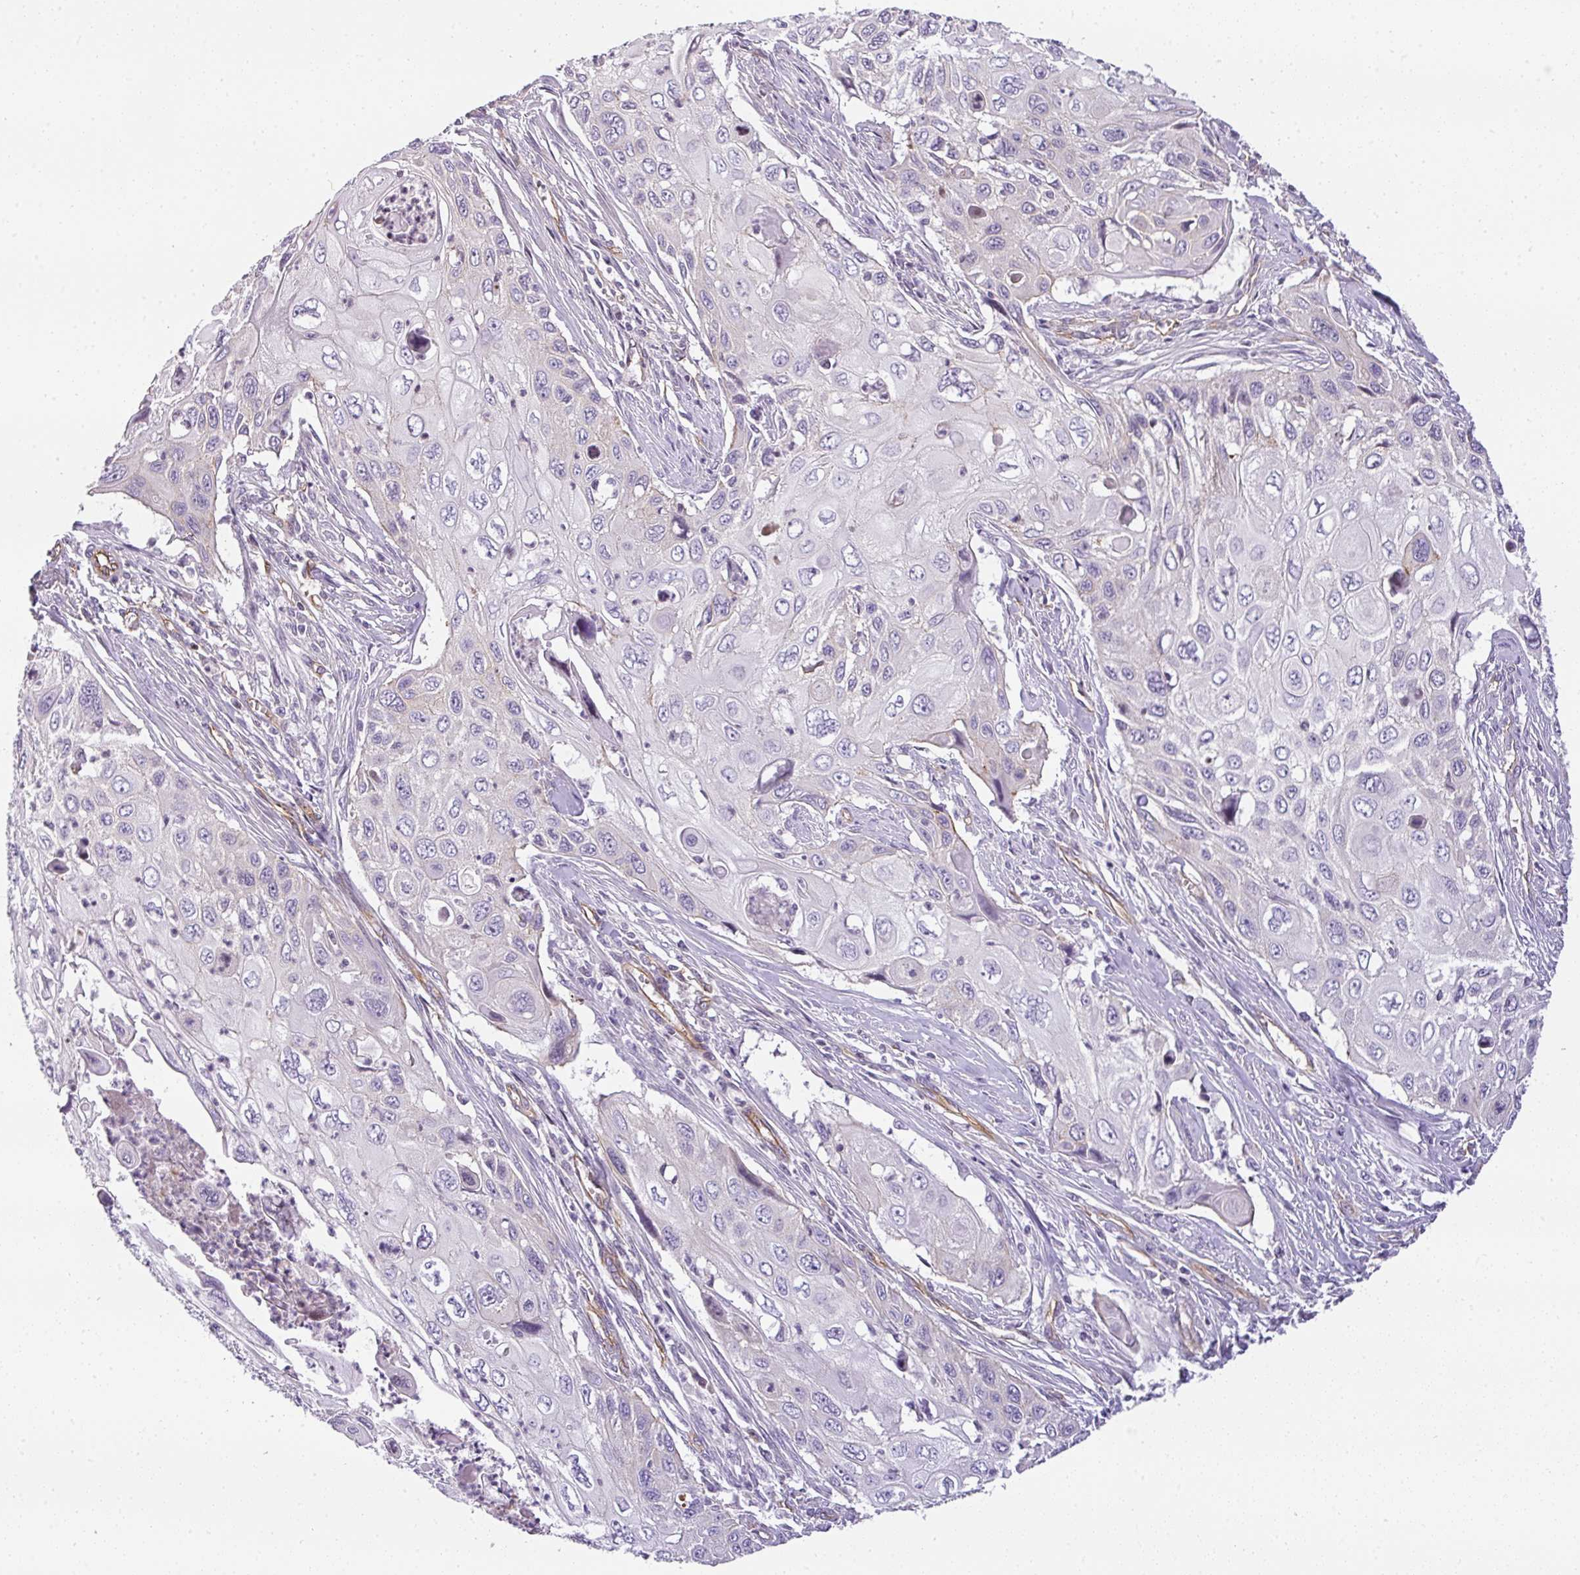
{"staining": {"intensity": "negative", "quantity": "none", "location": "none"}, "tissue": "cervical cancer", "cell_type": "Tumor cells", "image_type": "cancer", "snomed": [{"axis": "morphology", "description": "Squamous cell carcinoma, NOS"}, {"axis": "topography", "description": "Cervix"}], "caption": "An IHC micrograph of cervical cancer is shown. There is no staining in tumor cells of cervical cancer.", "gene": "OR11H4", "patient": {"sex": "female", "age": 70}}